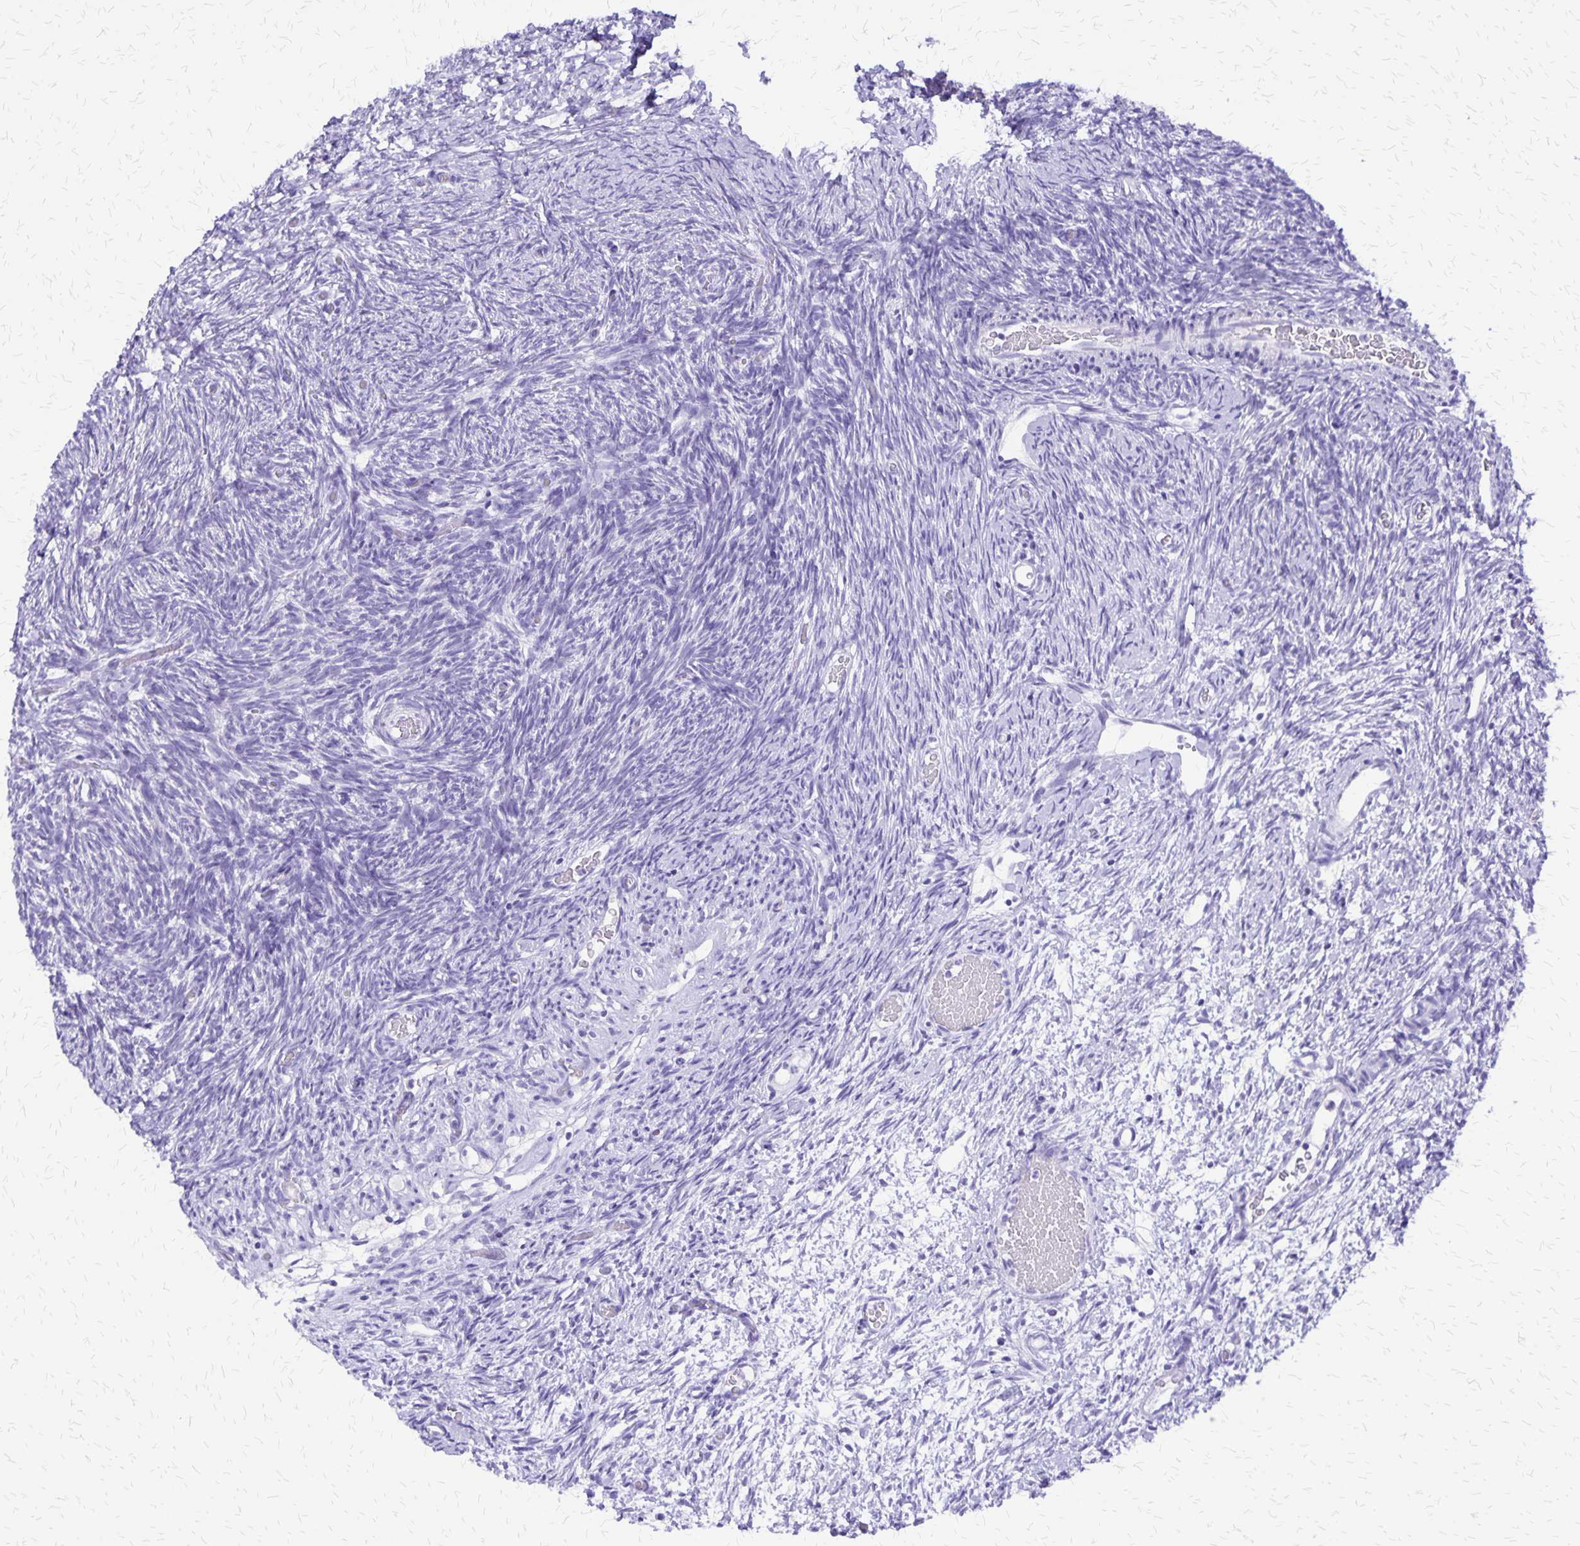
{"staining": {"intensity": "negative", "quantity": "none", "location": "none"}, "tissue": "ovary", "cell_type": "Follicle cells", "image_type": "normal", "snomed": [{"axis": "morphology", "description": "Normal tissue, NOS"}, {"axis": "topography", "description": "Ovary"}], "caption": "A high-resolution image shows immunohistochemistry staining of unremarkable ovary, which reveals no significant expression in follicle cells.", "gene": "SLC13A2", "patient": {"sex": "female", "age": 39}}